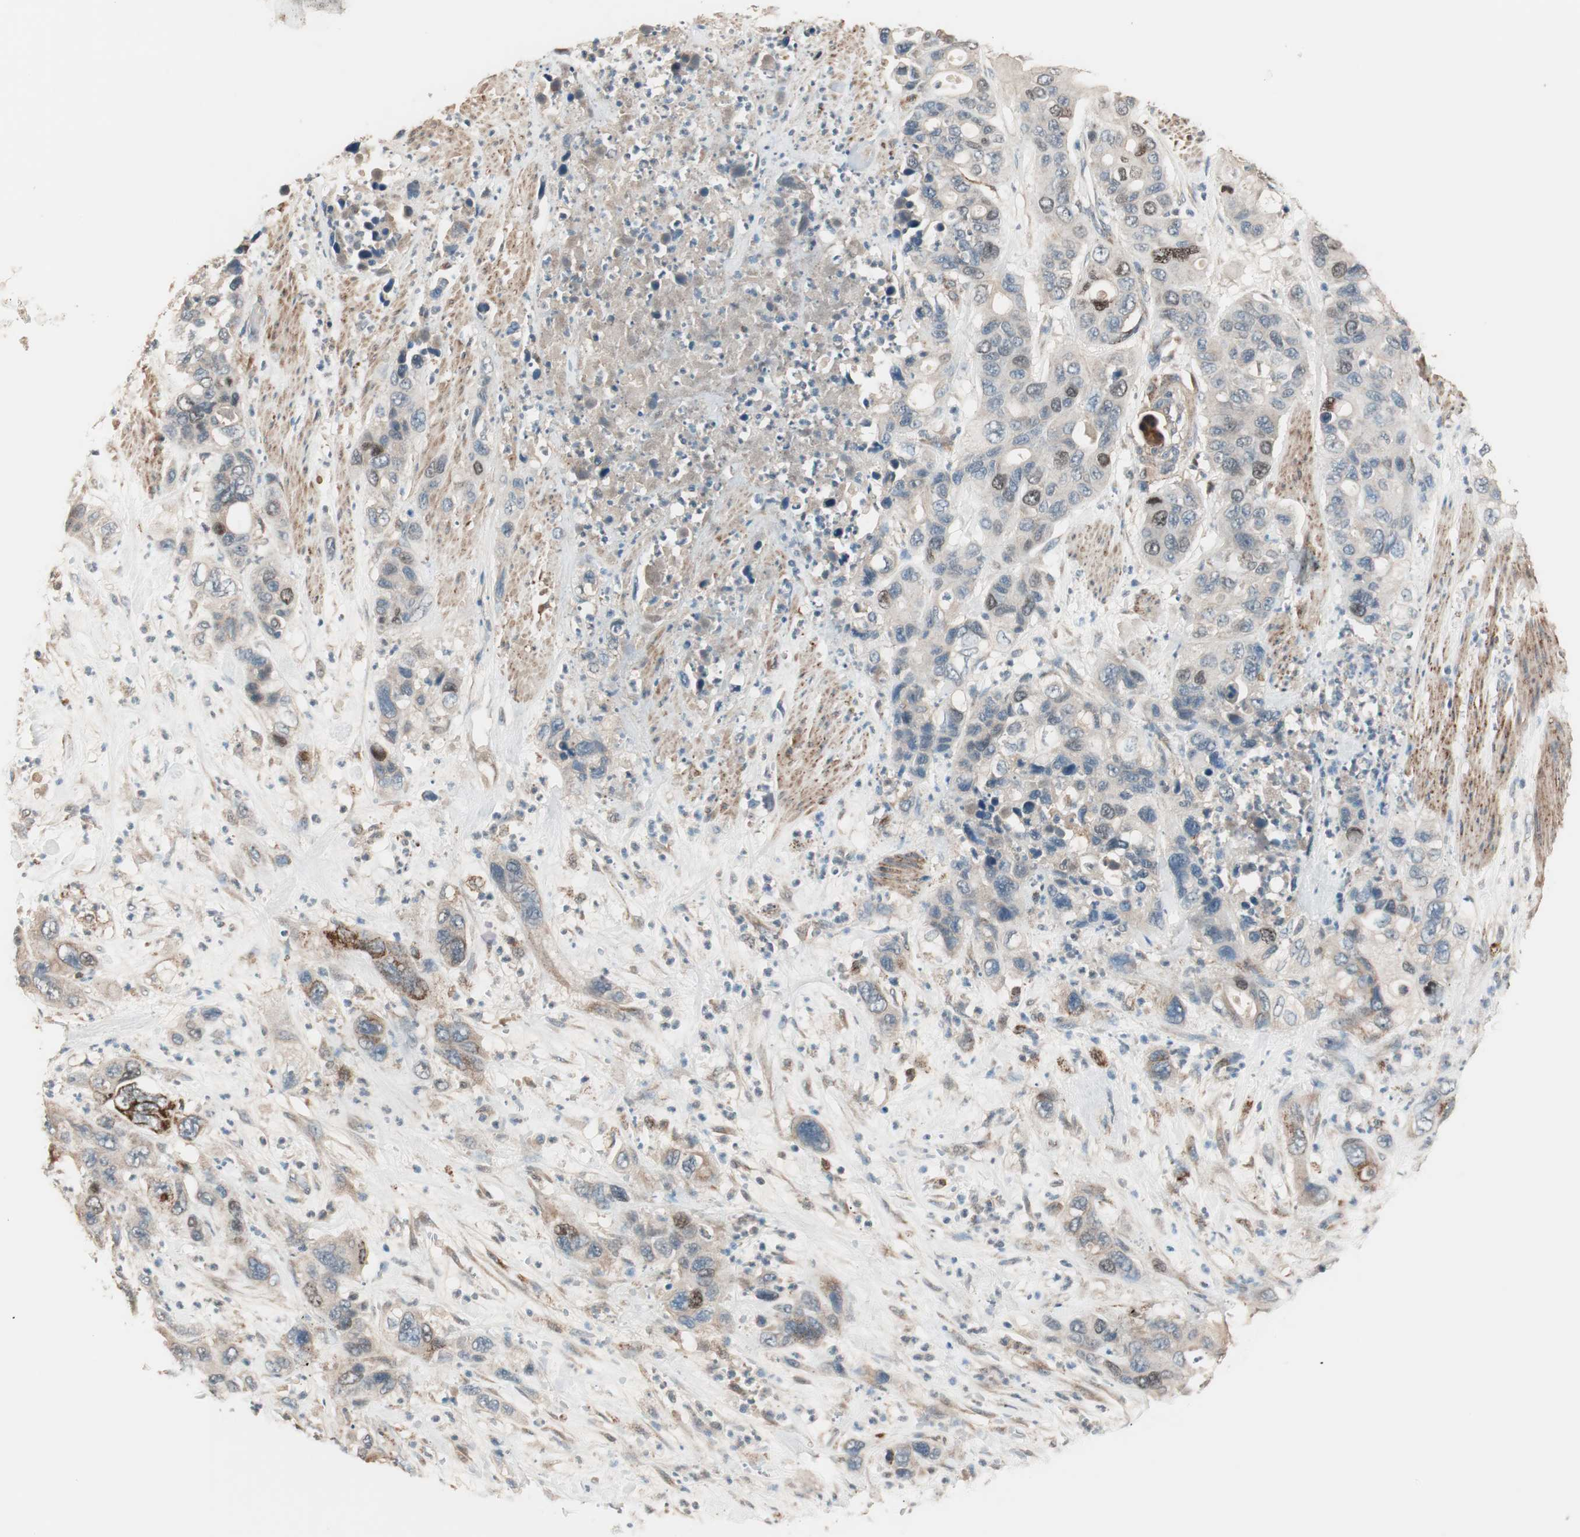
{"staining": {"intensity": "moderate", "quantity": "25%-75%", "location": "cytoplasmic/membranous,nuclear"}, "tissue": "pancreatic cancer", "cell_type": "Tumor cells", "image_type": "cancer", "snomed": [{"axis": "morphology", "description": "Adenocarcinoma, NOS"}, {"axis": "topography", "description": "Pancreas"}], "caption": "Adenocarcinoma (pancreatic) stained for a protein shows moderate cytoplasmic/membranous and nuclear positivity in tumor cells.", "gene": "NFRKB", "patient": {"sex": "female", "age": 71}}